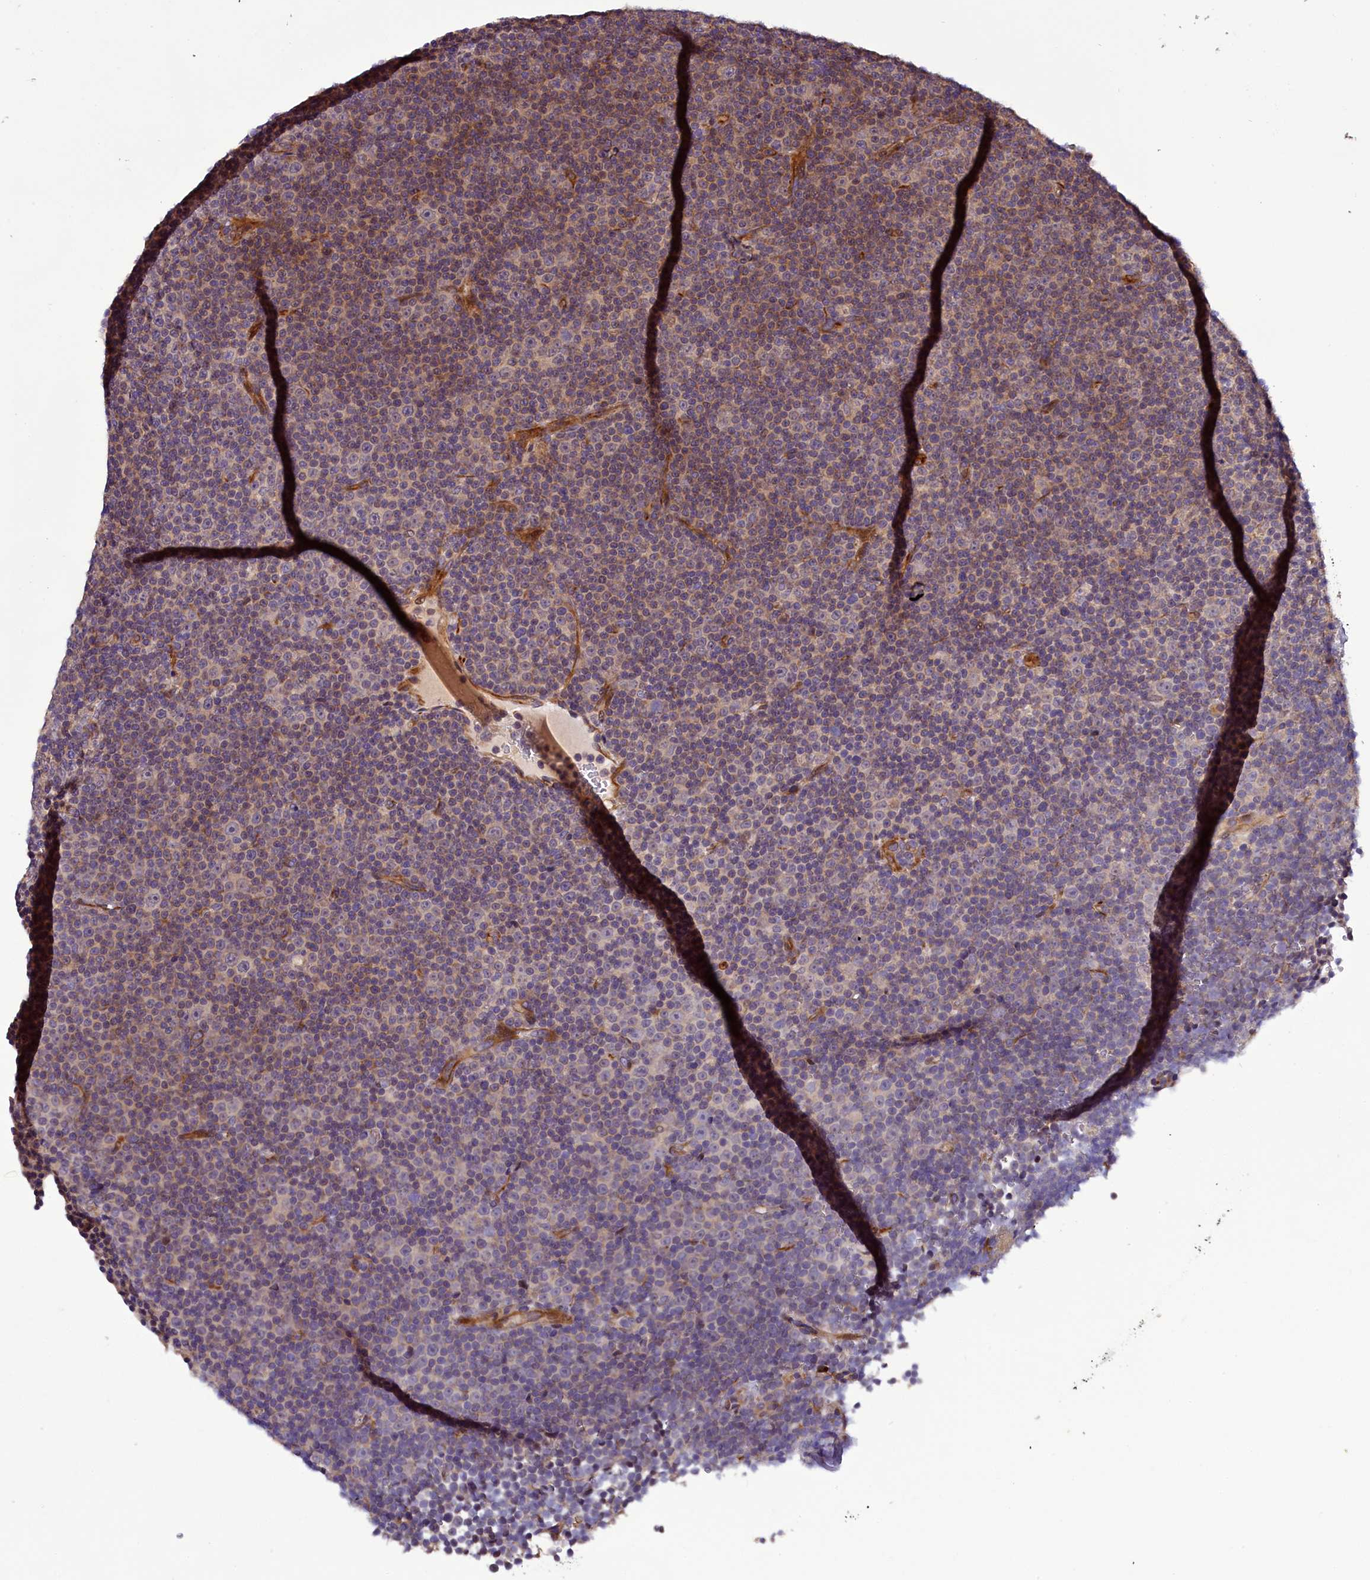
{"staining": {"intensity": "weak", "quantity": "<25%", "location": "cytoplasmic/membranous"}, "tissue": "lymphoma", "cell_type": "Tumor cells", "image_type": "cancer", "snomed": [{"axis": "morphology", "description": "Malignant lymphoma, non-Hodgkin's type, Low grade"}, {"axis": "topography", "description": "Lymph node"}], "caption": "Human lymphoma stained for a protein using IHC displays no staining in tumor cells.", "gene": "RPUSD2", "patient": {"sex": "female", "age": 67}}